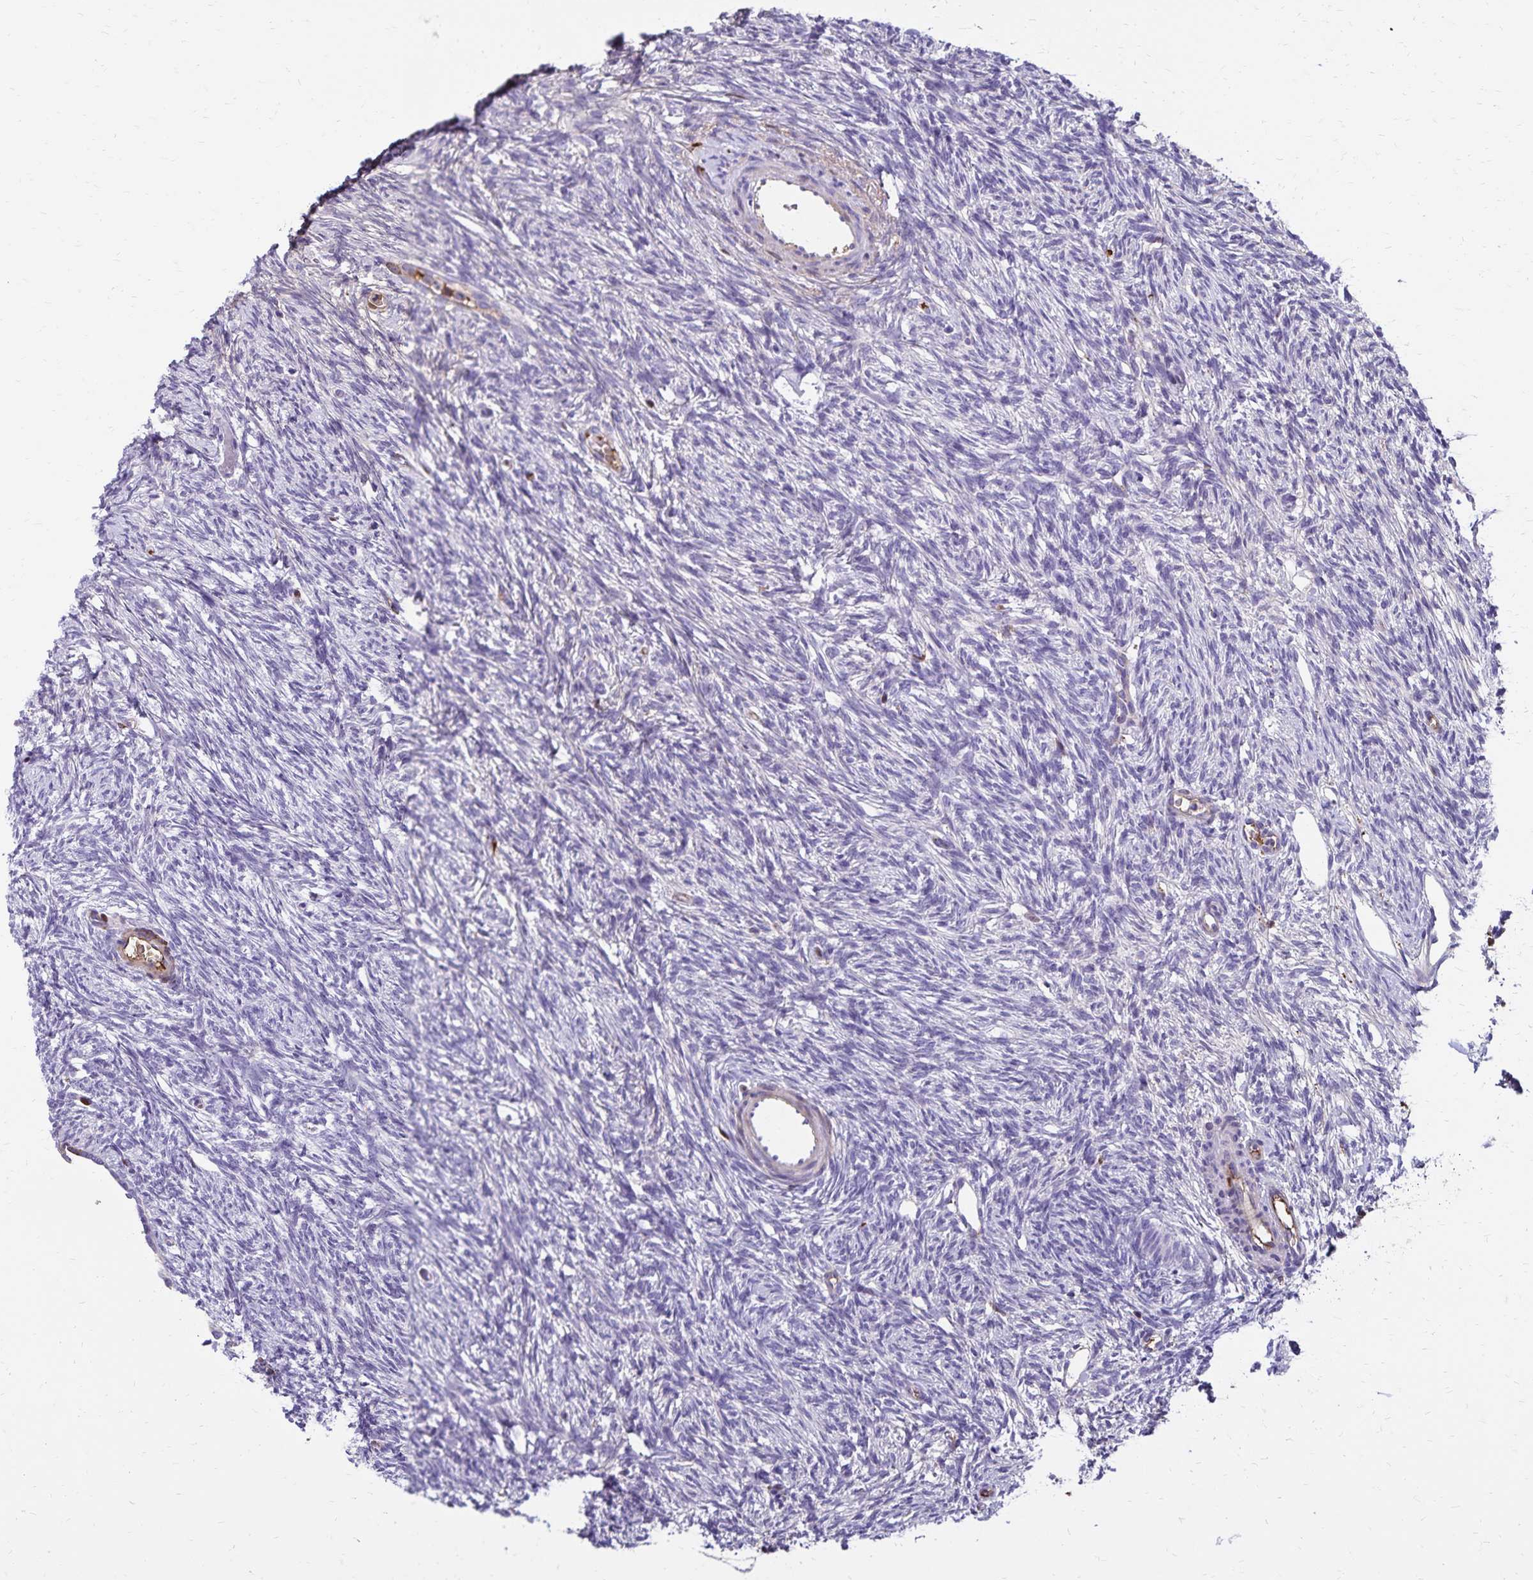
{"staining": {"intensity": "negative", "quantity": "none", "location": "none"}, "tissue": "ovary", "cell_type": "Ovarian stroma cells", "image_type": "normal", "snomed": [{"axis": "morphology", "description": "Normal tissue, NOS"}, {"axis": "topography", "description": "Ovary"}], "caption": "Immunohistochemistry (IHC) of normal human ovary displays no expression in ovarian stroma cells.", "gene": "CD27", "patient": {"sex": "female", "age": 33}}